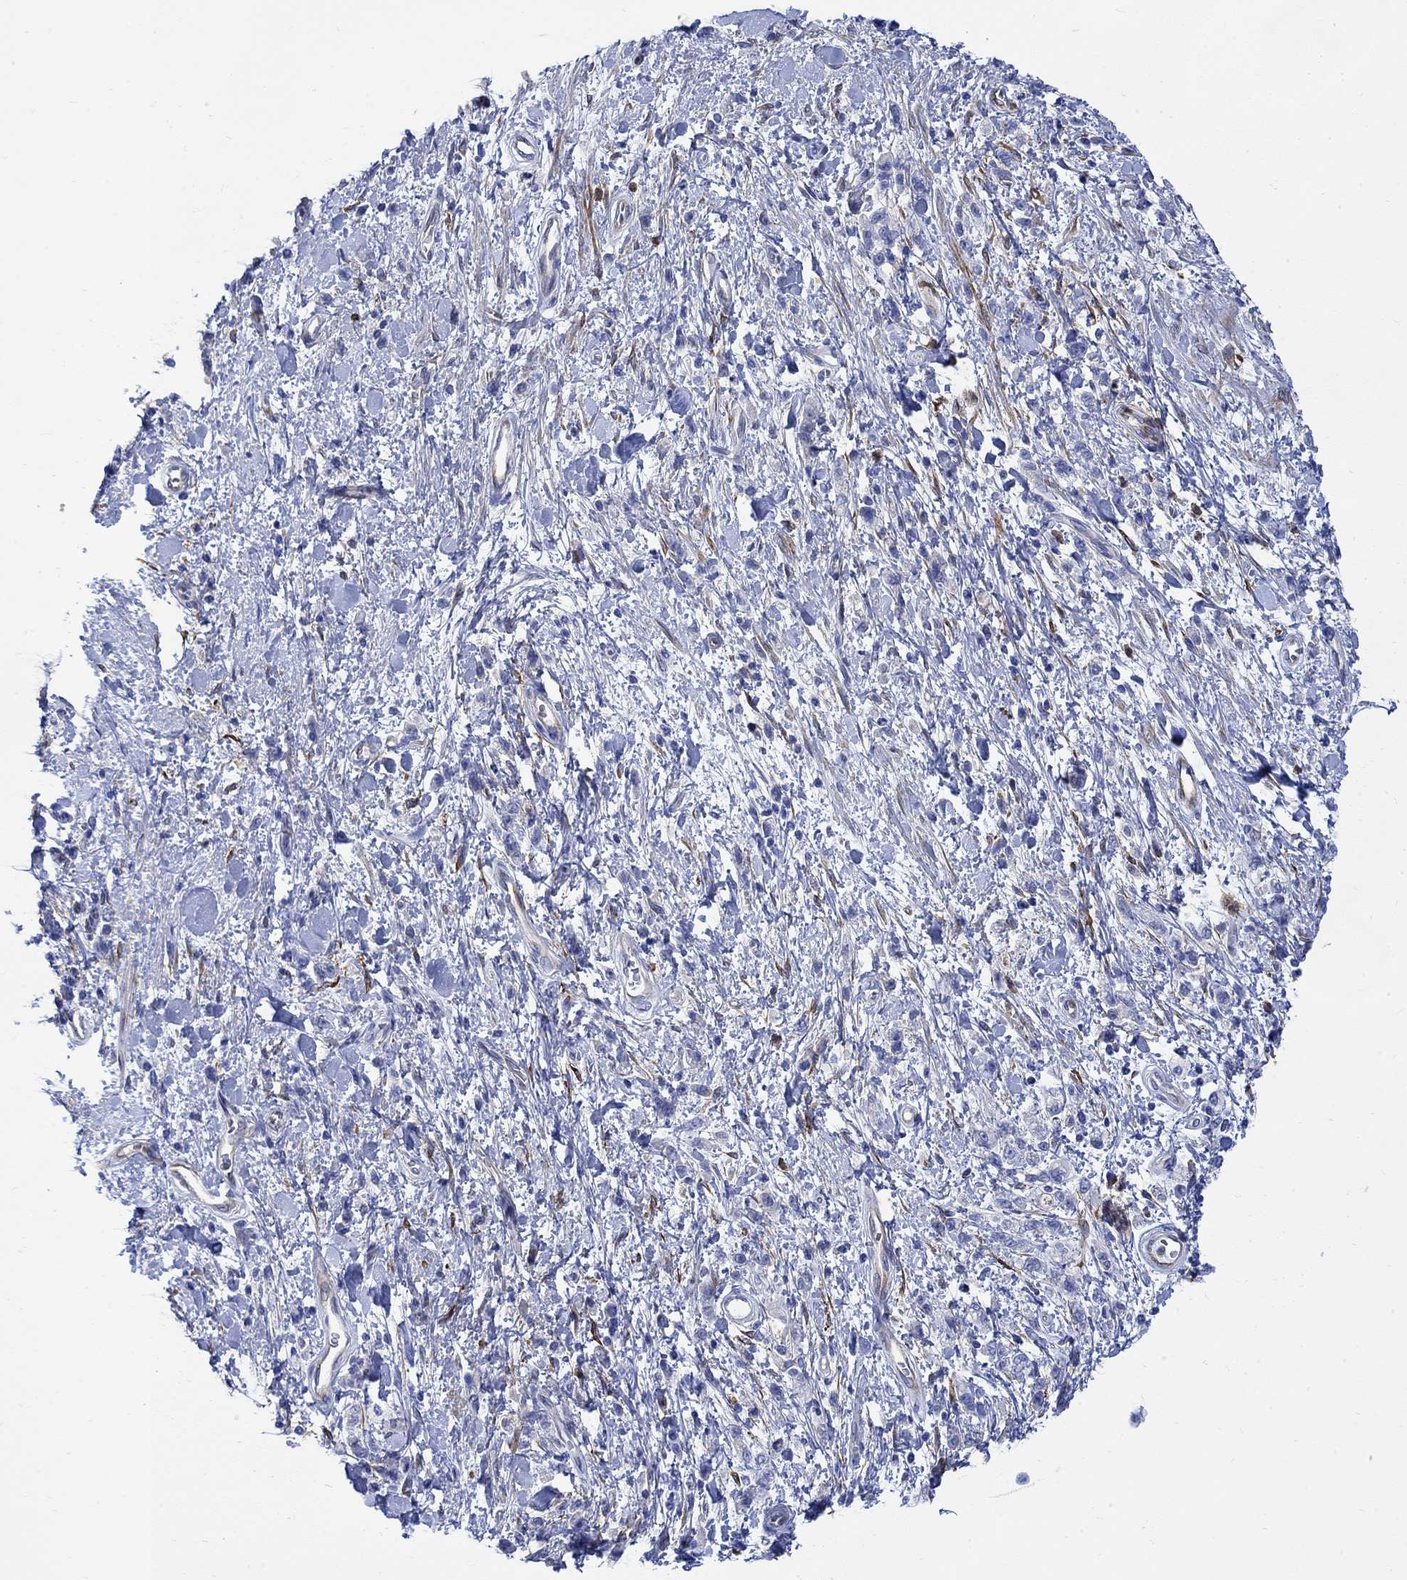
{"staining": {"intensity": "negative", "quantity": "none", "location": "none"}, "tissue": "stomach cancer", "cell_type": "Tumor cells", "image_type": "cancer", "snomed": [{"axis": "morphology", "description": "Adenocarcinoma, NOS"}, {"axis": "topography", "description": "Stomach"}], "caption": "A micrograph of human stomach cancer is negative for staining in tumor cells.", "gene": "TGM2", "patient": {"sex": "male", "age": 77}}